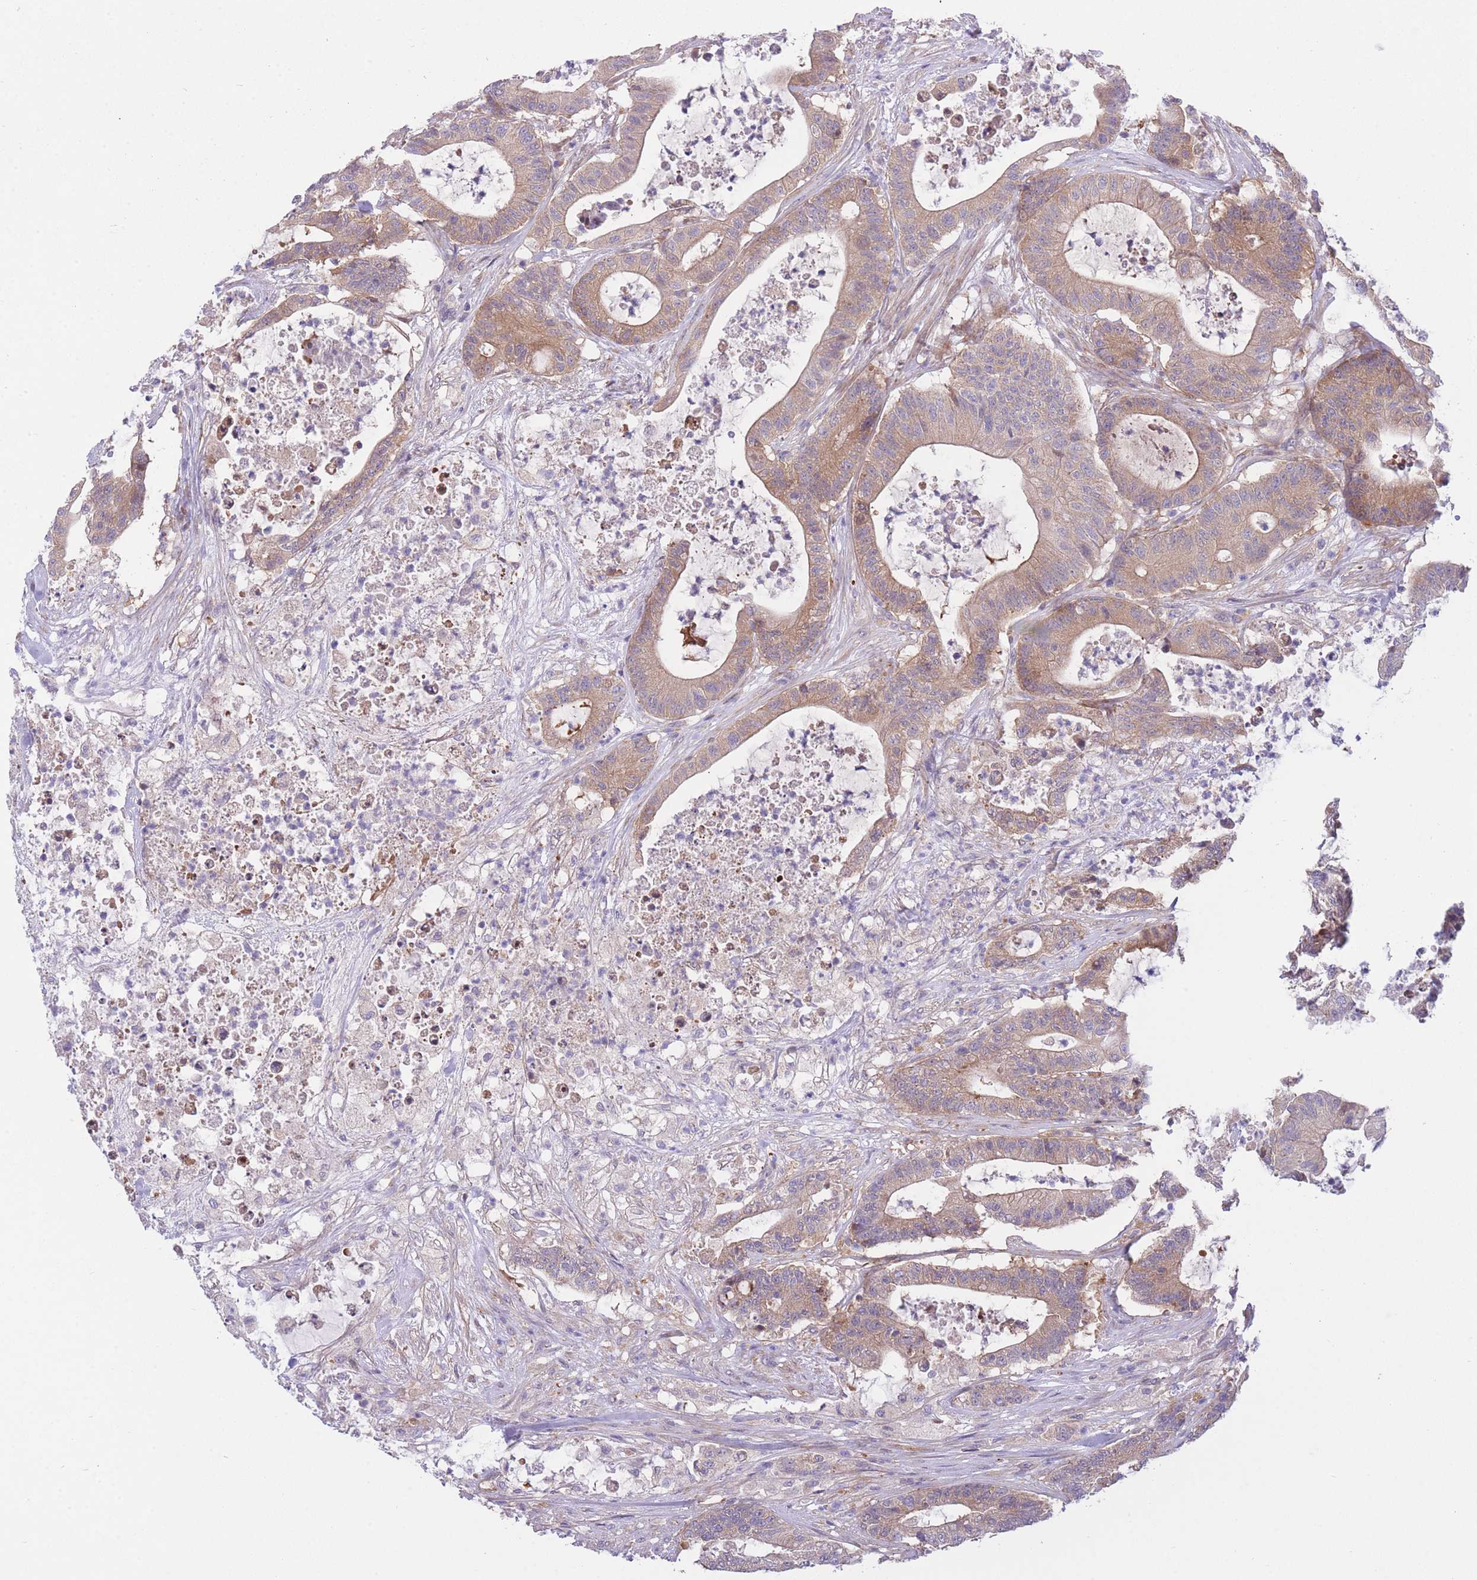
{"staining": {"intensity": "weak", "quantity": "25%-75%", "location": "cytoplasmic/membranous"}, "tissue": "colorectal cancer", "cell_type": "Tumor cells", "image_type": "cancer", "snomed": [{"axis": "morphology", "description": "Adenocarcinoma, NOS"}, {"axis": "topography", "description": "Colon"}], "caption": "IHC (DAB (3,3'-diaminobenzidine)) staining of colorectal adenocarcinoma displays weak cytoplasmic/membranous protein staining in about 25%-75% of tumor cells. (brown staining indicates protein expression, while blue staining denotes nuclei).", "gene": "CHAC1", "patient": {"sex": "female", "age": 84}}